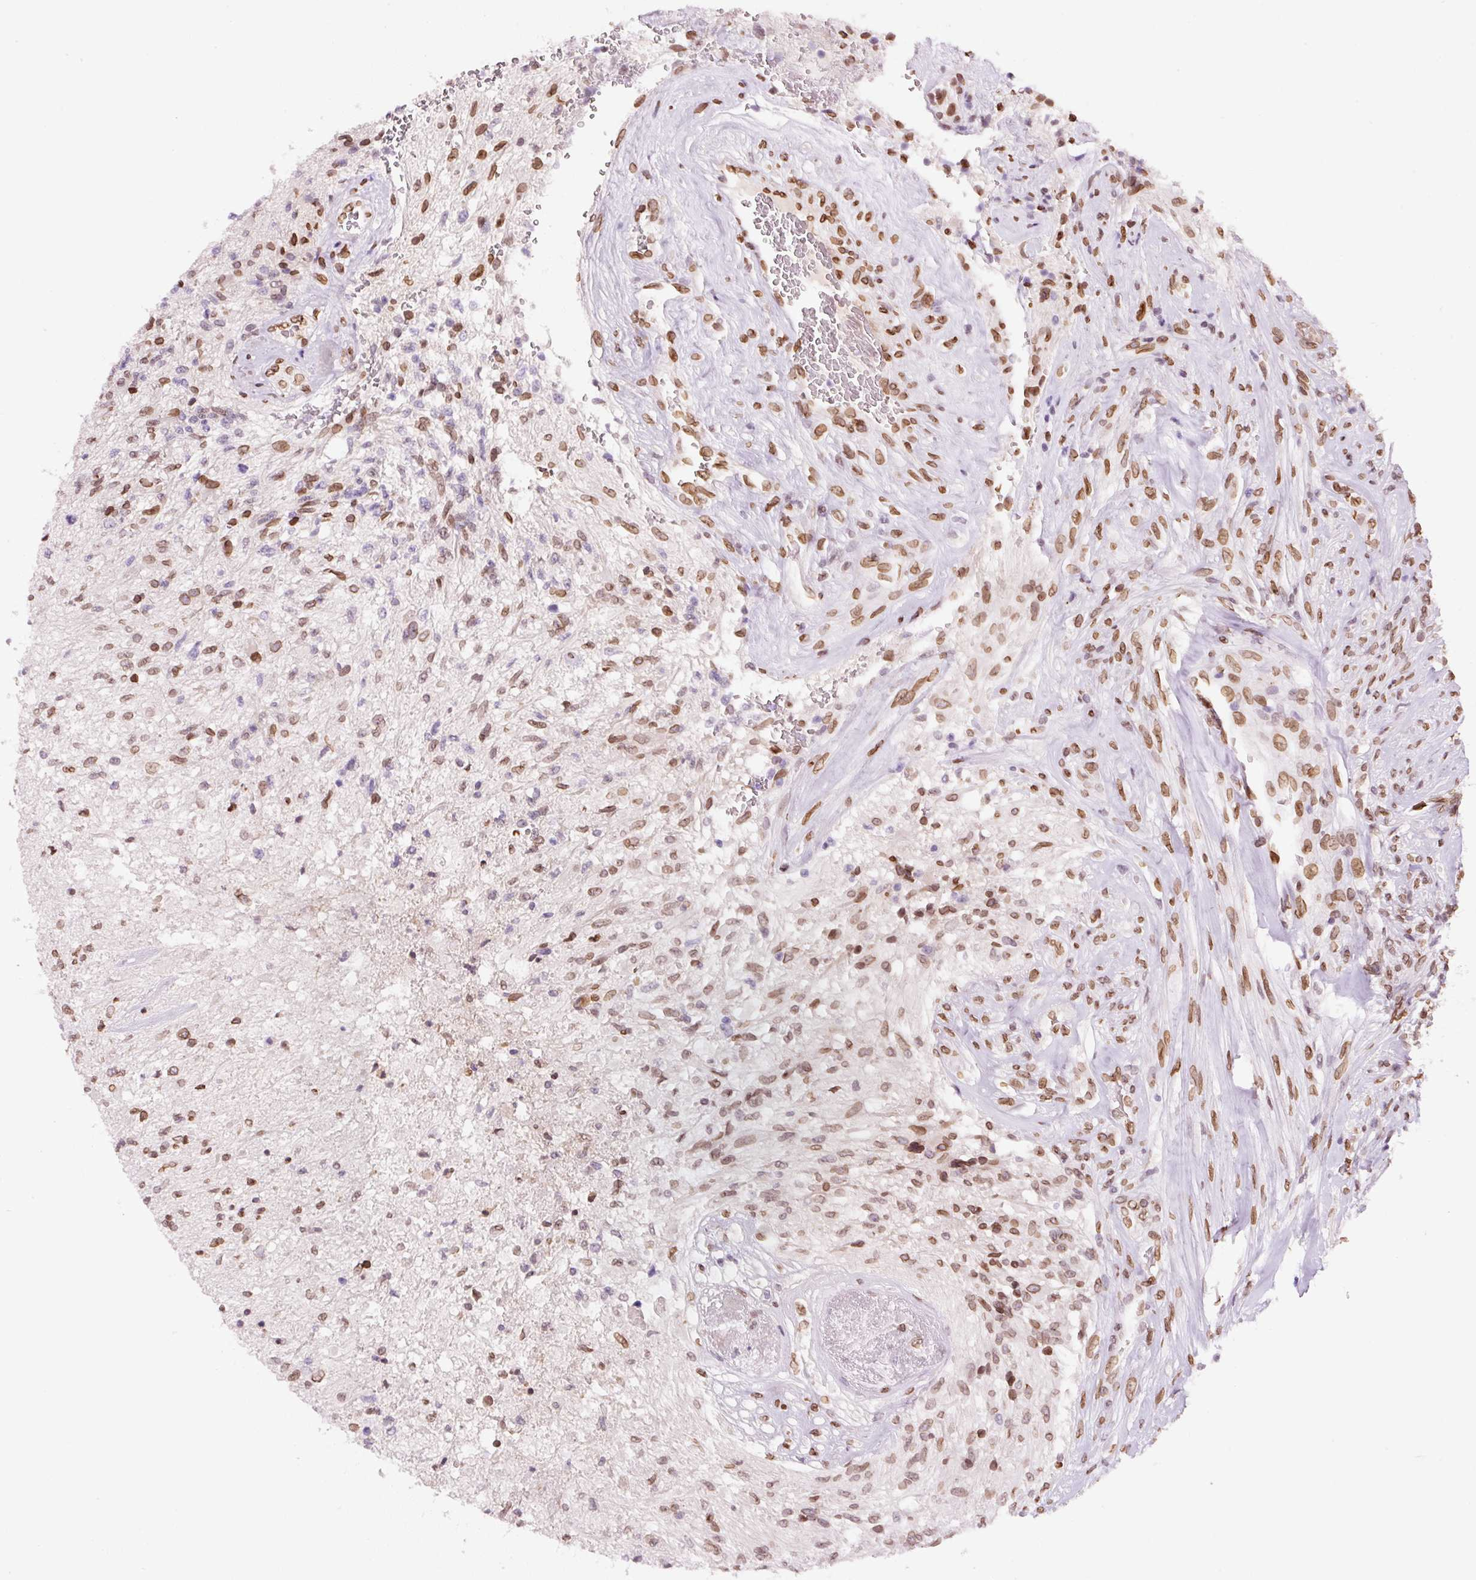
{"staining": {"intensity": "moderate", "quantity": ">75%", "location": "cytoplasmic/membranous,nuclear"}, "tissue": "glioma", "cell_type": "Tumor cells", "image_type": "cancer", "snomed": [{"axis": "morphology", "description": "Glioma, malignant, High grade"}, {"axis": "topography", "description": "Brain"}], "caption": "IHC photomicrograph of neoplastic tissue: malignant glioma (high-grade) stained using IHC shows medium levels of moderate protein expression localized specifically in the cytoplasmic/membranous and nuclear of tumor cells, appearing as a cytoplasmic/membranous and nuclear brown color.", "gene": "ZNF224", "patient": {"sex": "male", "age": 56}}